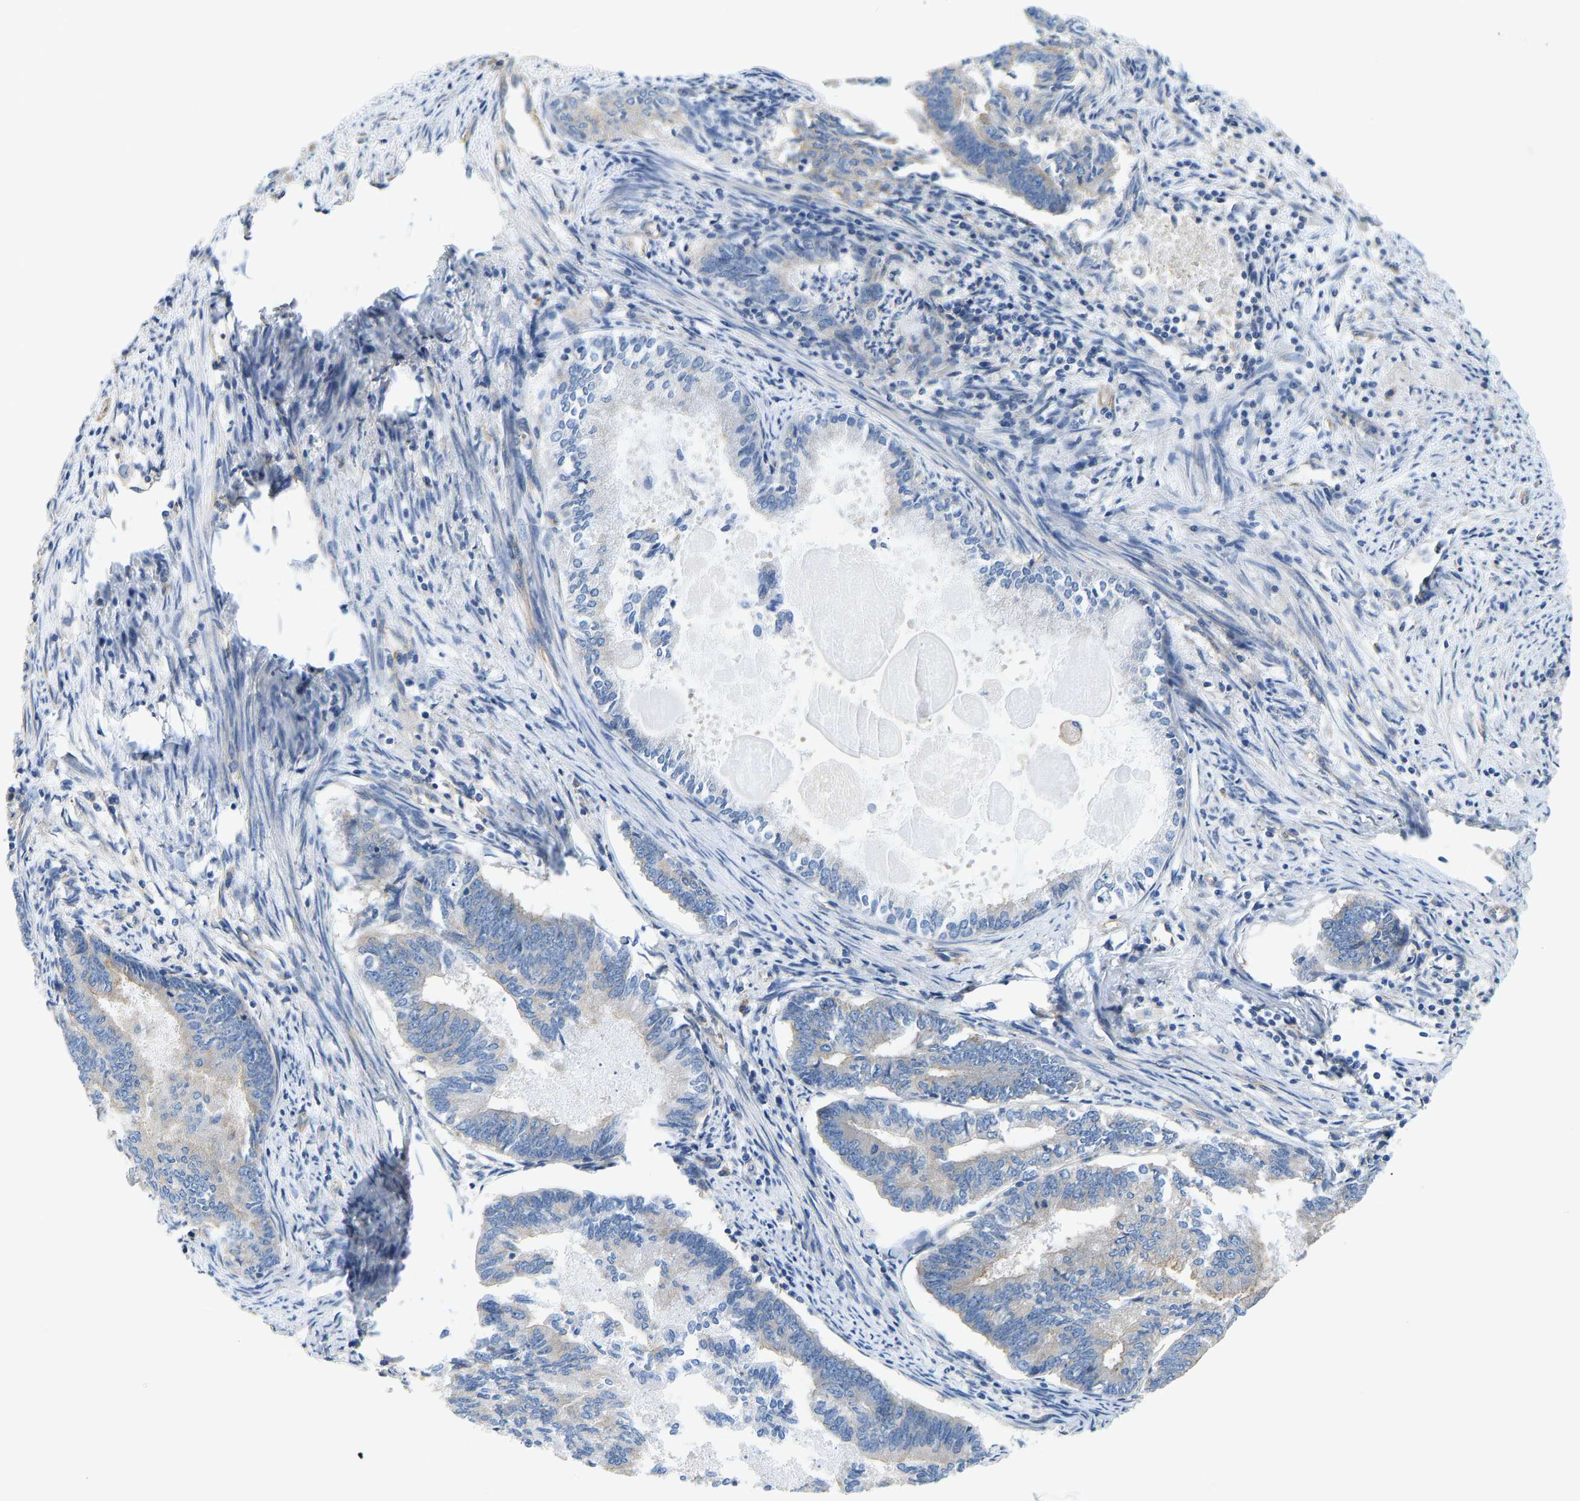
{"staining": {"intensity": "negative", "quantity": "none", "location": "none"}, "tissue": "endometrial cancer", "cell_type": "Tumor cells", "image_type": "cancer", "snomed": [{"axis": "morphology", "description": "Adenocarcinoma, NOS"}, {"axis": "topography", "description": "Endometrium"}], "caption": "Immunohistochemistry (IHC) micrograph of human adenocarcinoma (endometrial) stained for a protein (brown), which exhibits no staining in tumor cells.", "gene": "CHAD", "patient": {"sex": "female", "age": 86}}